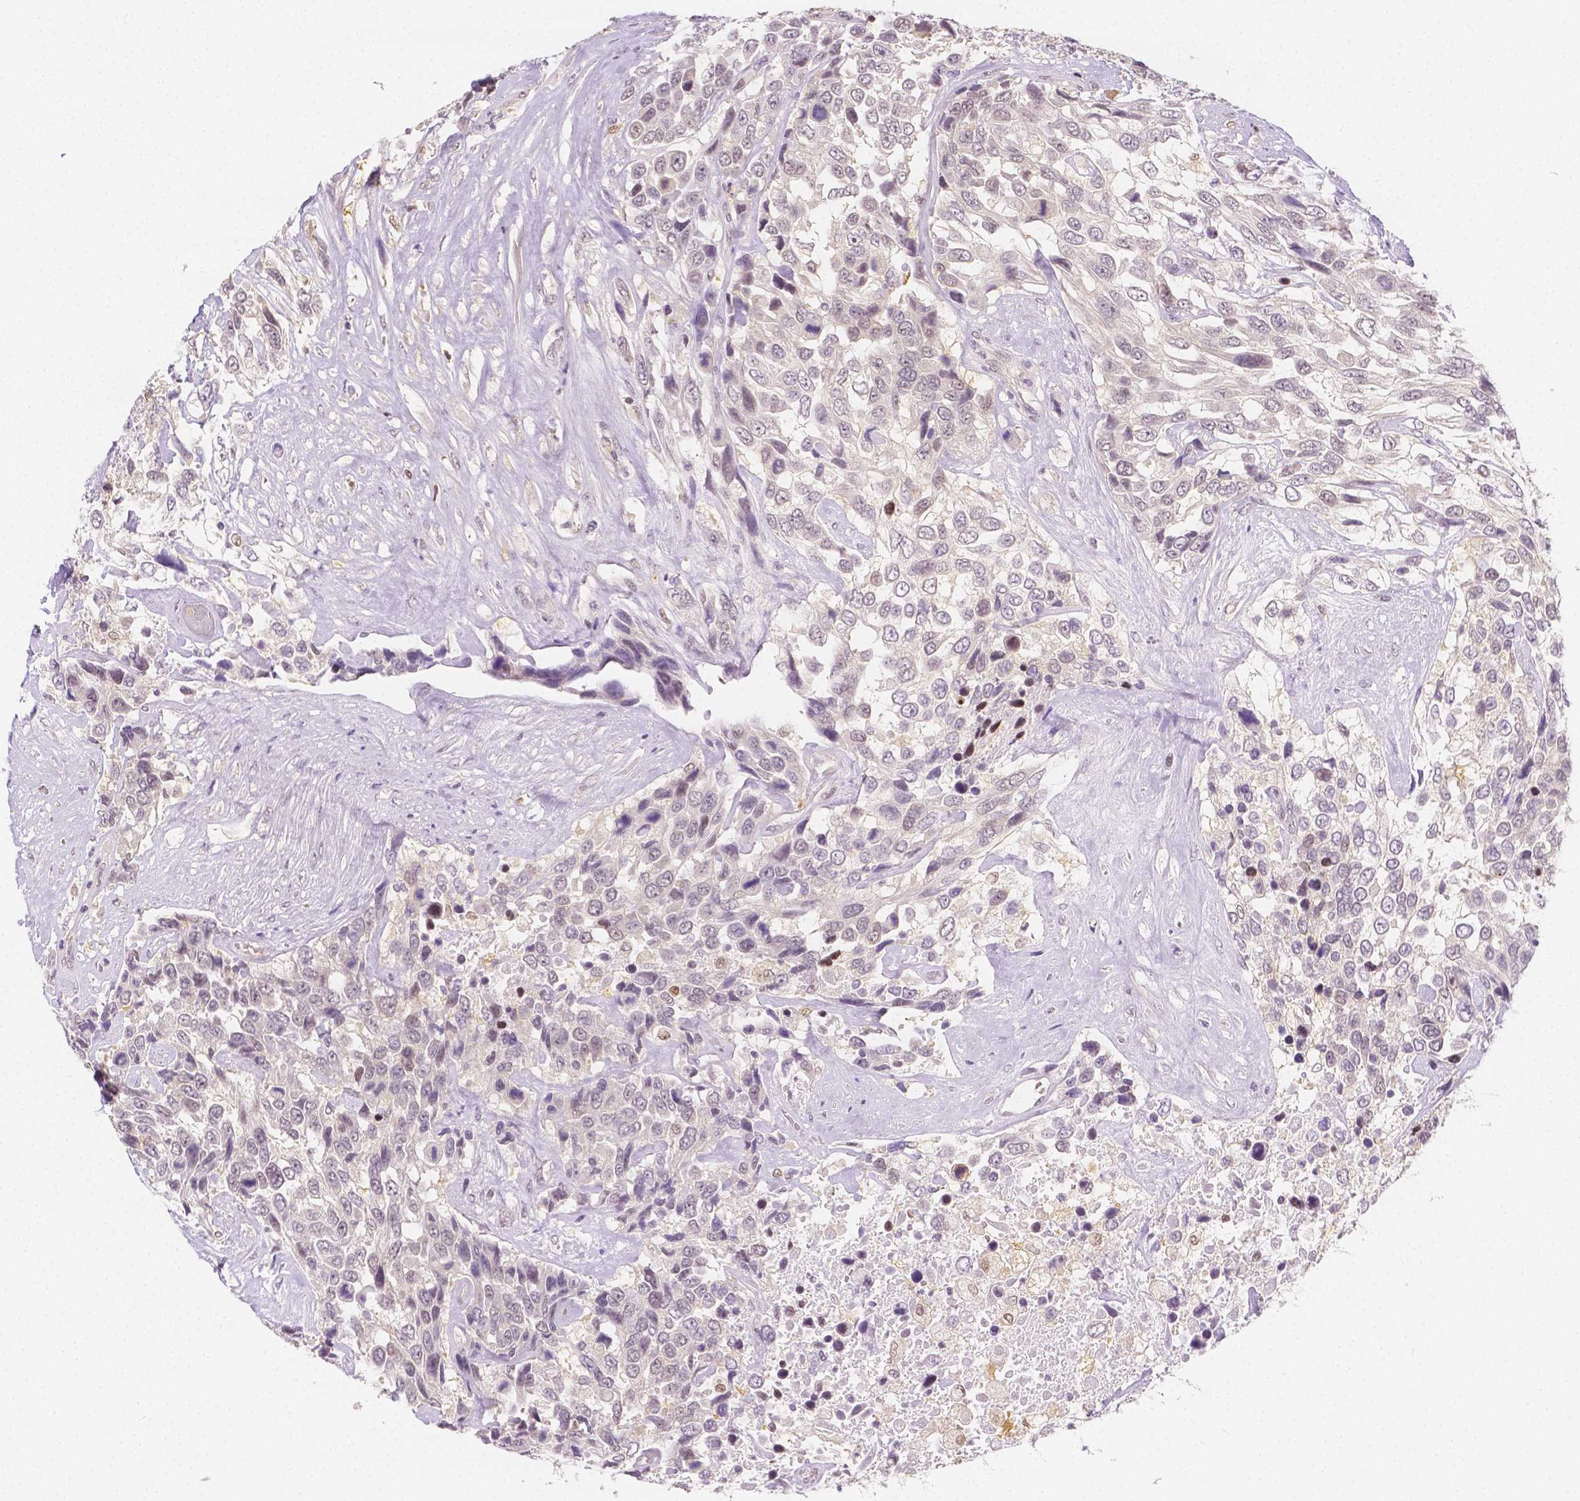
{"staining": {"intensity": "negative", "quantity": "none", "location": "none"}, "tissue": "urothelial cancer", "cell_type": "Tumor cells", "image_type": "cancer", "snomed": [{"axis": "morphology", "description": "Urothelial carcinoma, High grade"}, {"axis": "topography", "description": "Urinary bladder"}], "caption": "This is an immunohistochemistry (IHC) micrograph of human urothelial cancer. There is no positivity in tumor cells.", "gene": "SGTB", "patient": {"sex": "female", "age": 70}}